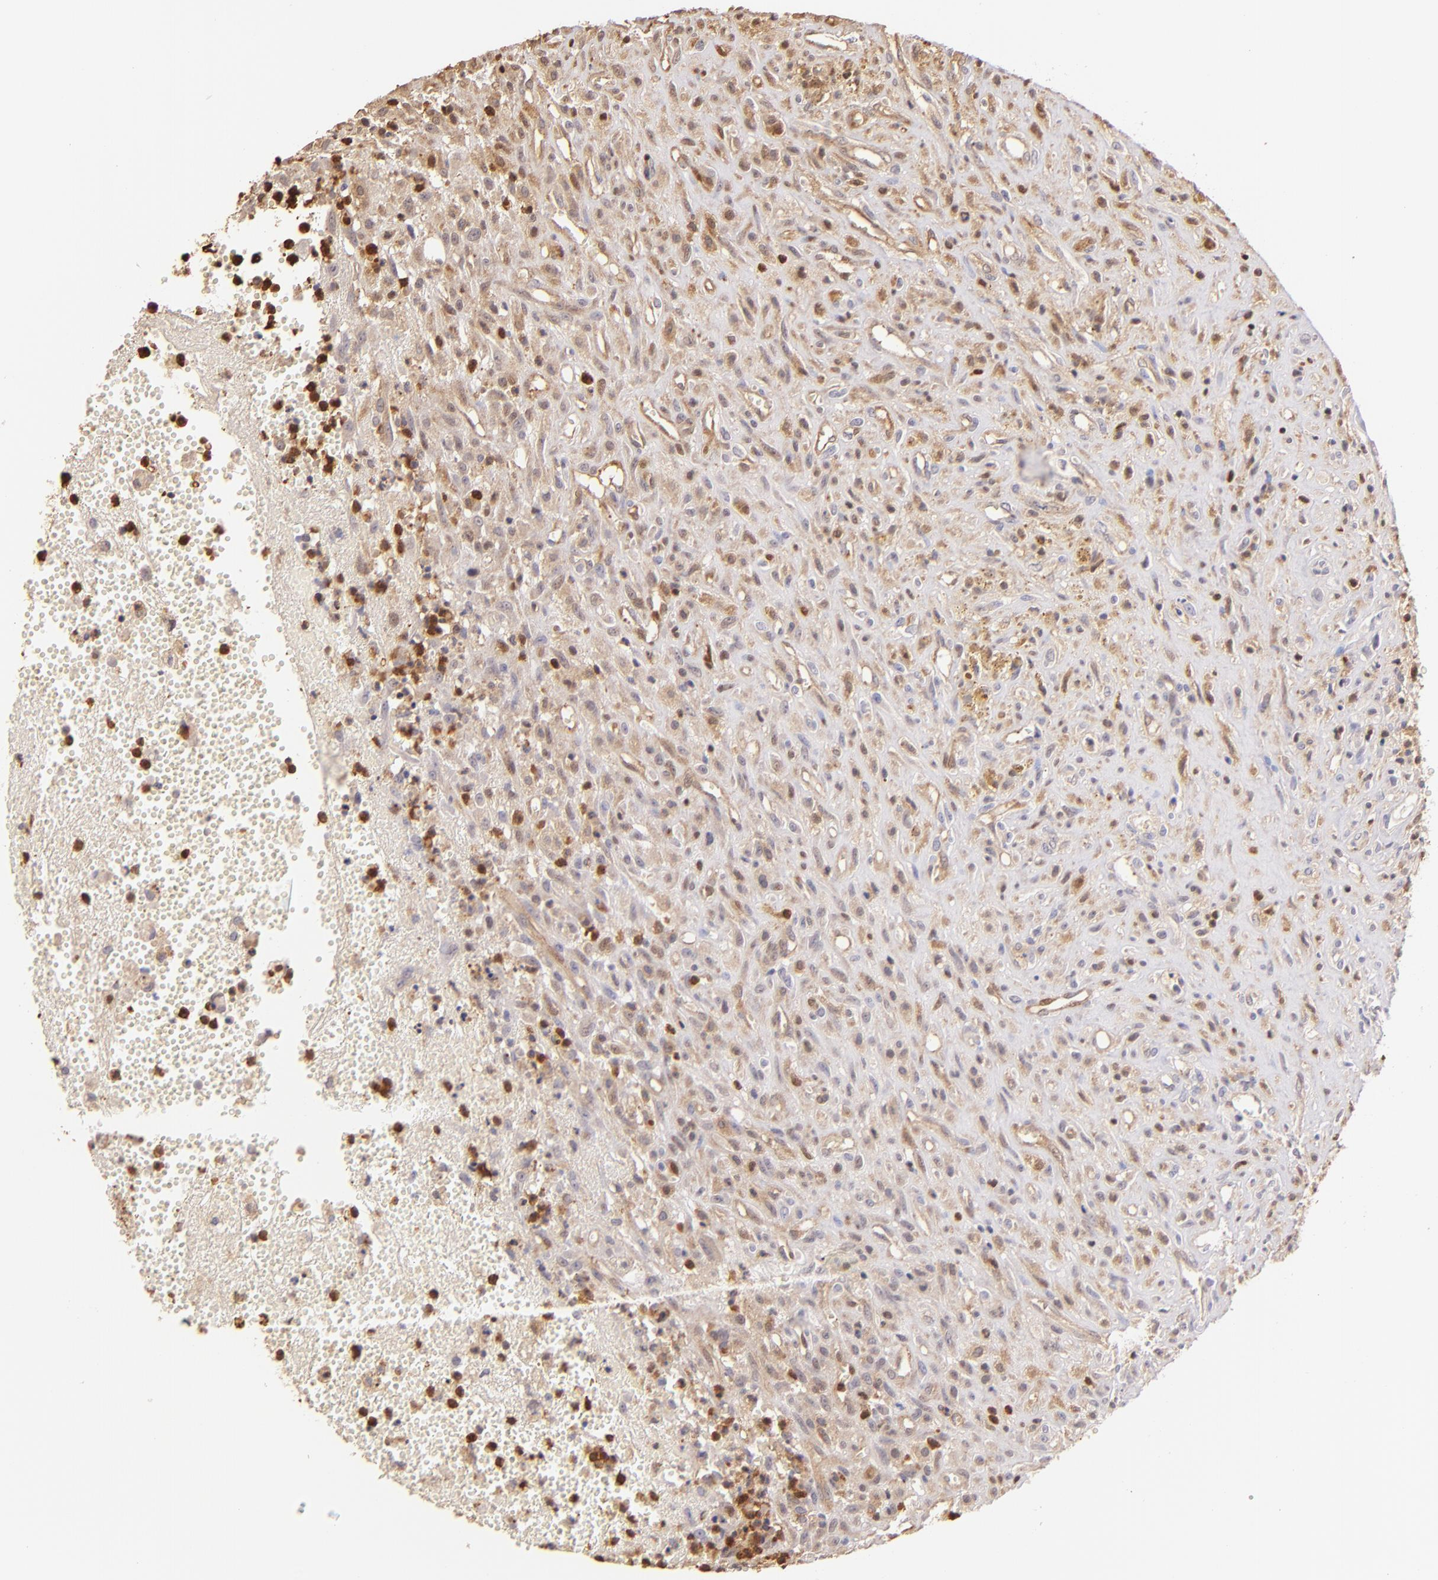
{"staining": {"intensity": "moderate", "quantity": "25%-75%", "location": "cytoplasmic/membranous"}, "tissue": "glioma", "cell_type": "Tumor cells", "image_type": "cancer", "snomed": [{"axis": "morphology", "description": "Glioma, malignant, High grade"}, {"axis": "topography", "description": "Brain"}], "caption": "The micrograph demonstrates immunohistochemical staining of glioma. There is moderate cytoplasmic/membranous expression is appreciated in approximately 25%-75% of tumor cells.", "gene": "BTK", "patient": {"sex": "male", "age": 66}}